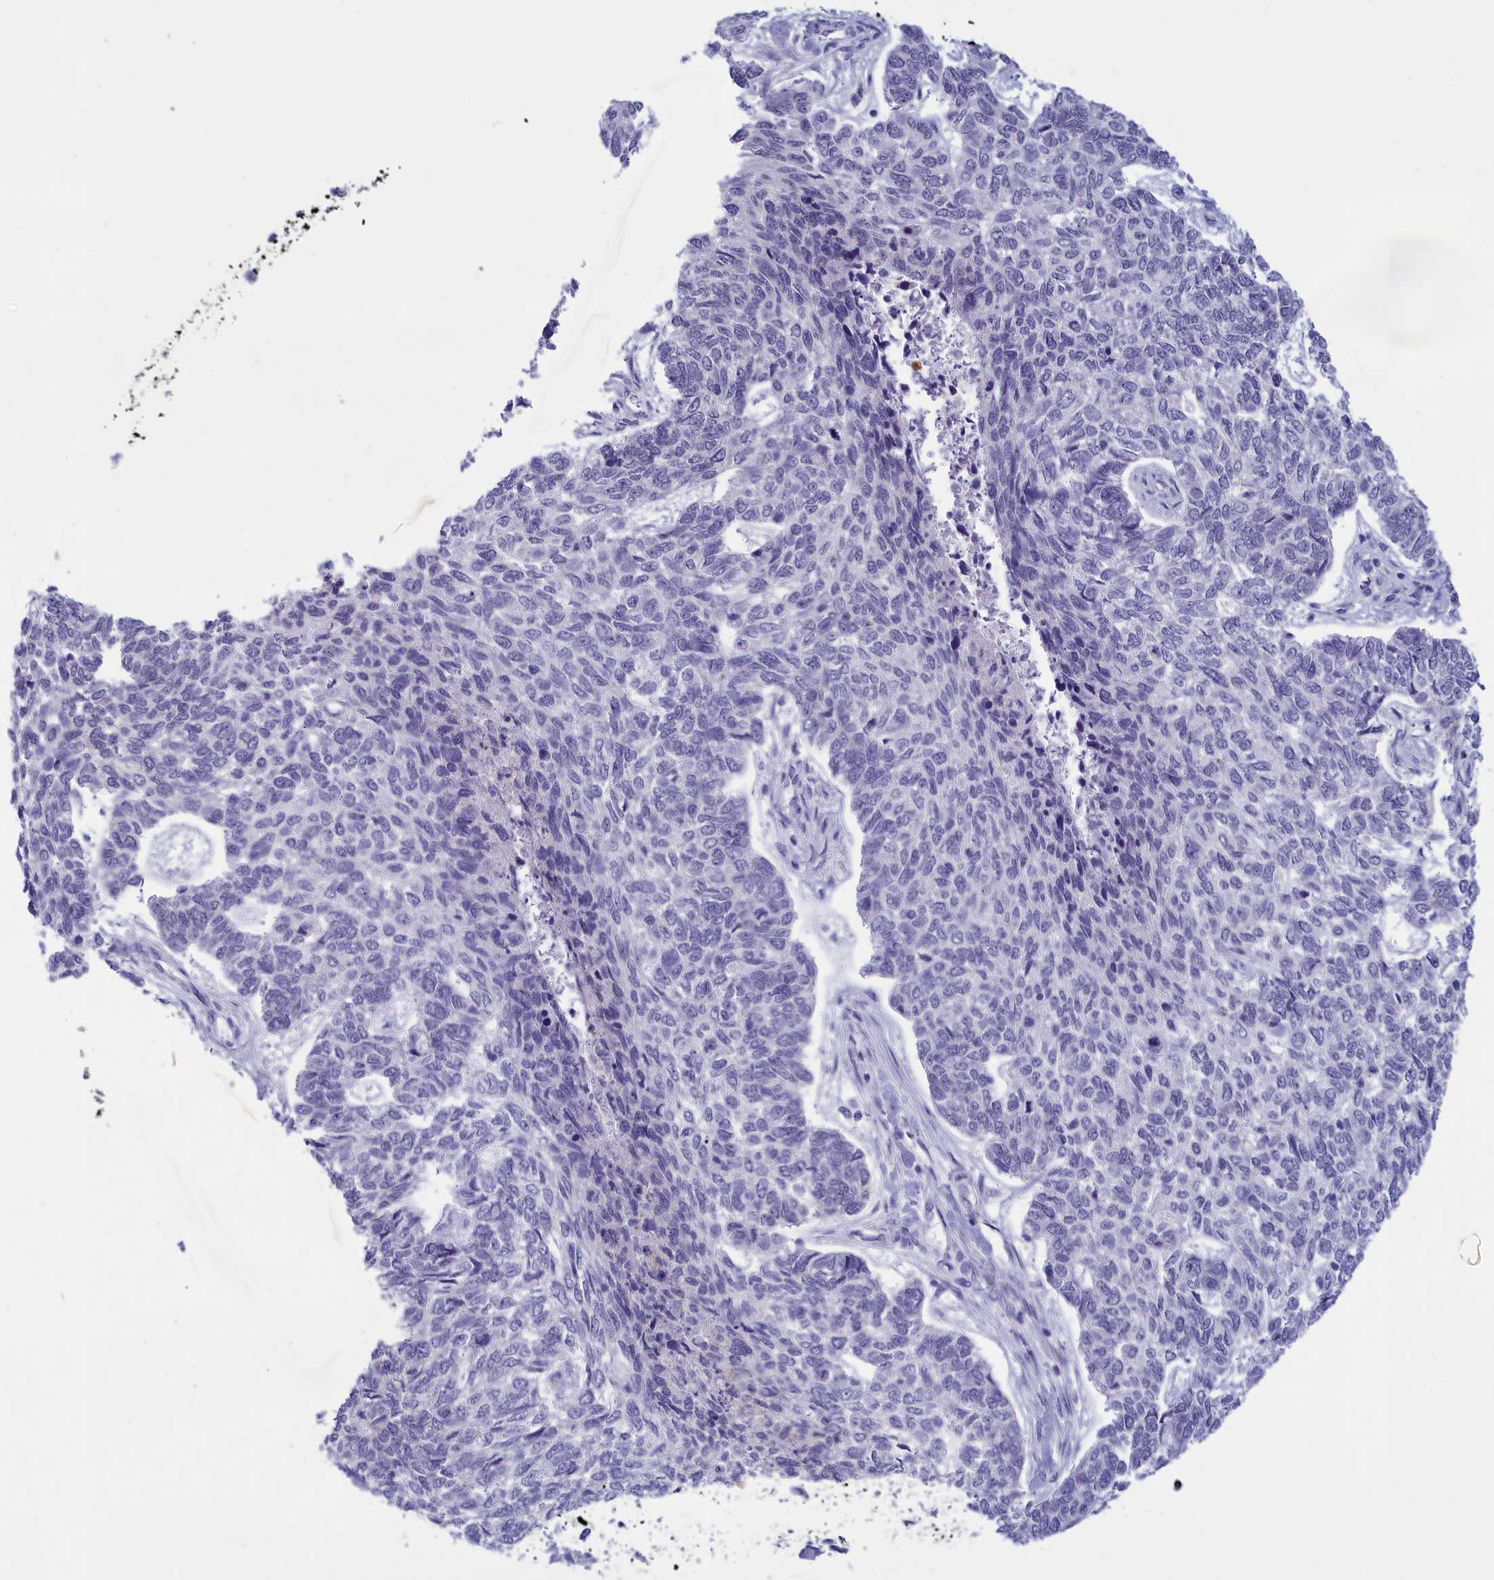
{"staining": {"intensity": "negative", "quantity": "none", "location": "none"}, "tissue": "skin cancer", "cell_type": "Tumor cells", "image_type": "cancer", "snomed": [{"axis": "morphology", "description": "Basal cell carcinoma"}, {"axis": "topography", "description": "Skin"}], "caption": "DAB immunohistochemical staining of human skin cancer displays no significant expression in tumor cells.", "gene": "ELOA2", "patient": {"sex": "female", "age": 65}}